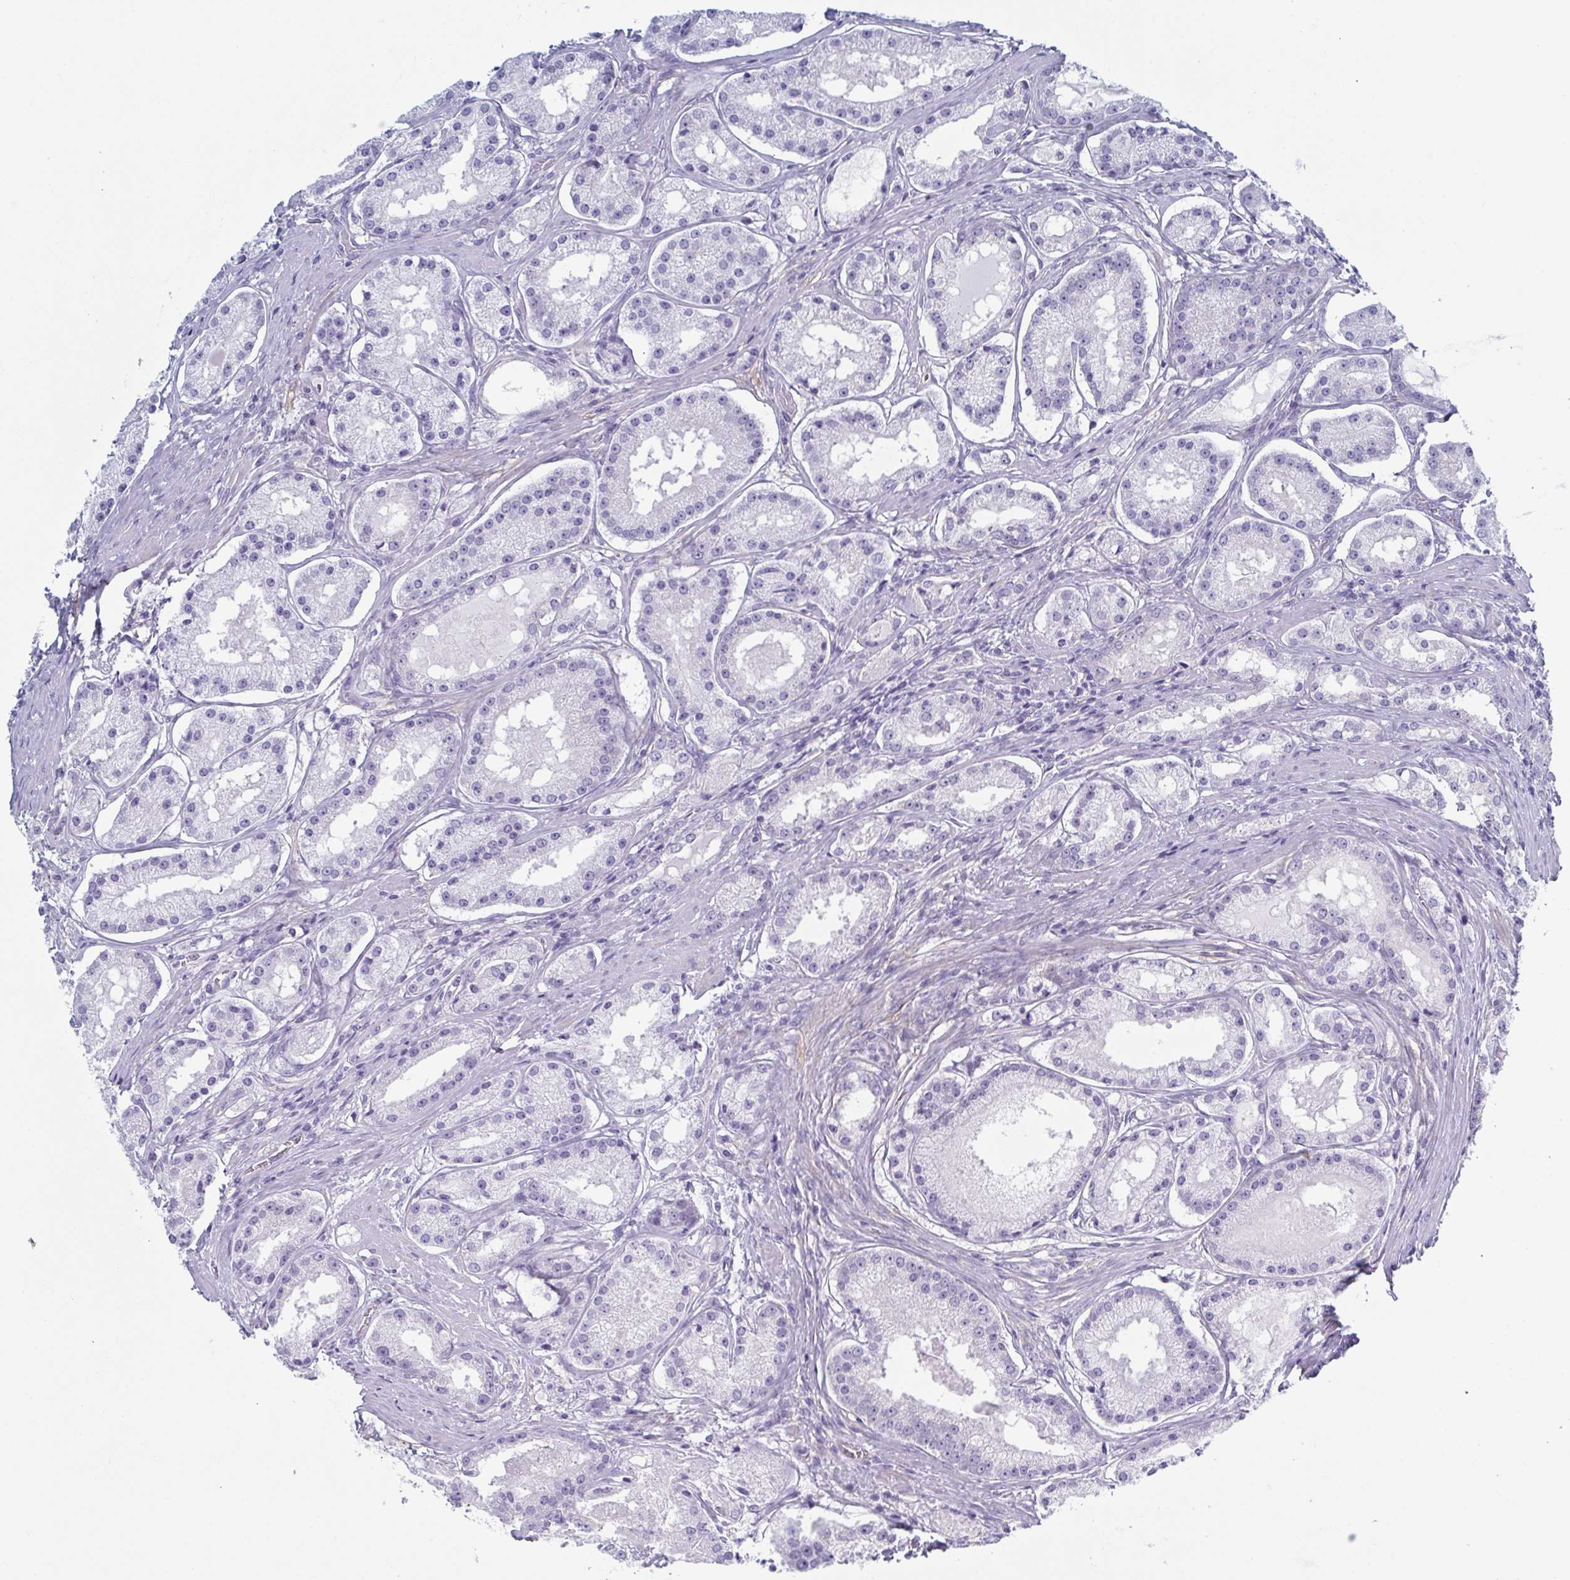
{"staining": {"intensity": "negative", "quantity": "none", "location": "none"}, "tissue": "prostate cancer", "cell_type": "Tumor cells", "image_type": "cancer", "snomed": [{"axis": "morphology", "description": "Adenocarcinoma, Low grade"}, {"axis": "topography", "description": "Prostate"}], "caption": "The image exhibits no significant staining in tumor cells of prostate low-grade adenocarcinoma.", "gene": "DYNC1I1", "patient": {"sex": "male", "age": 57}}